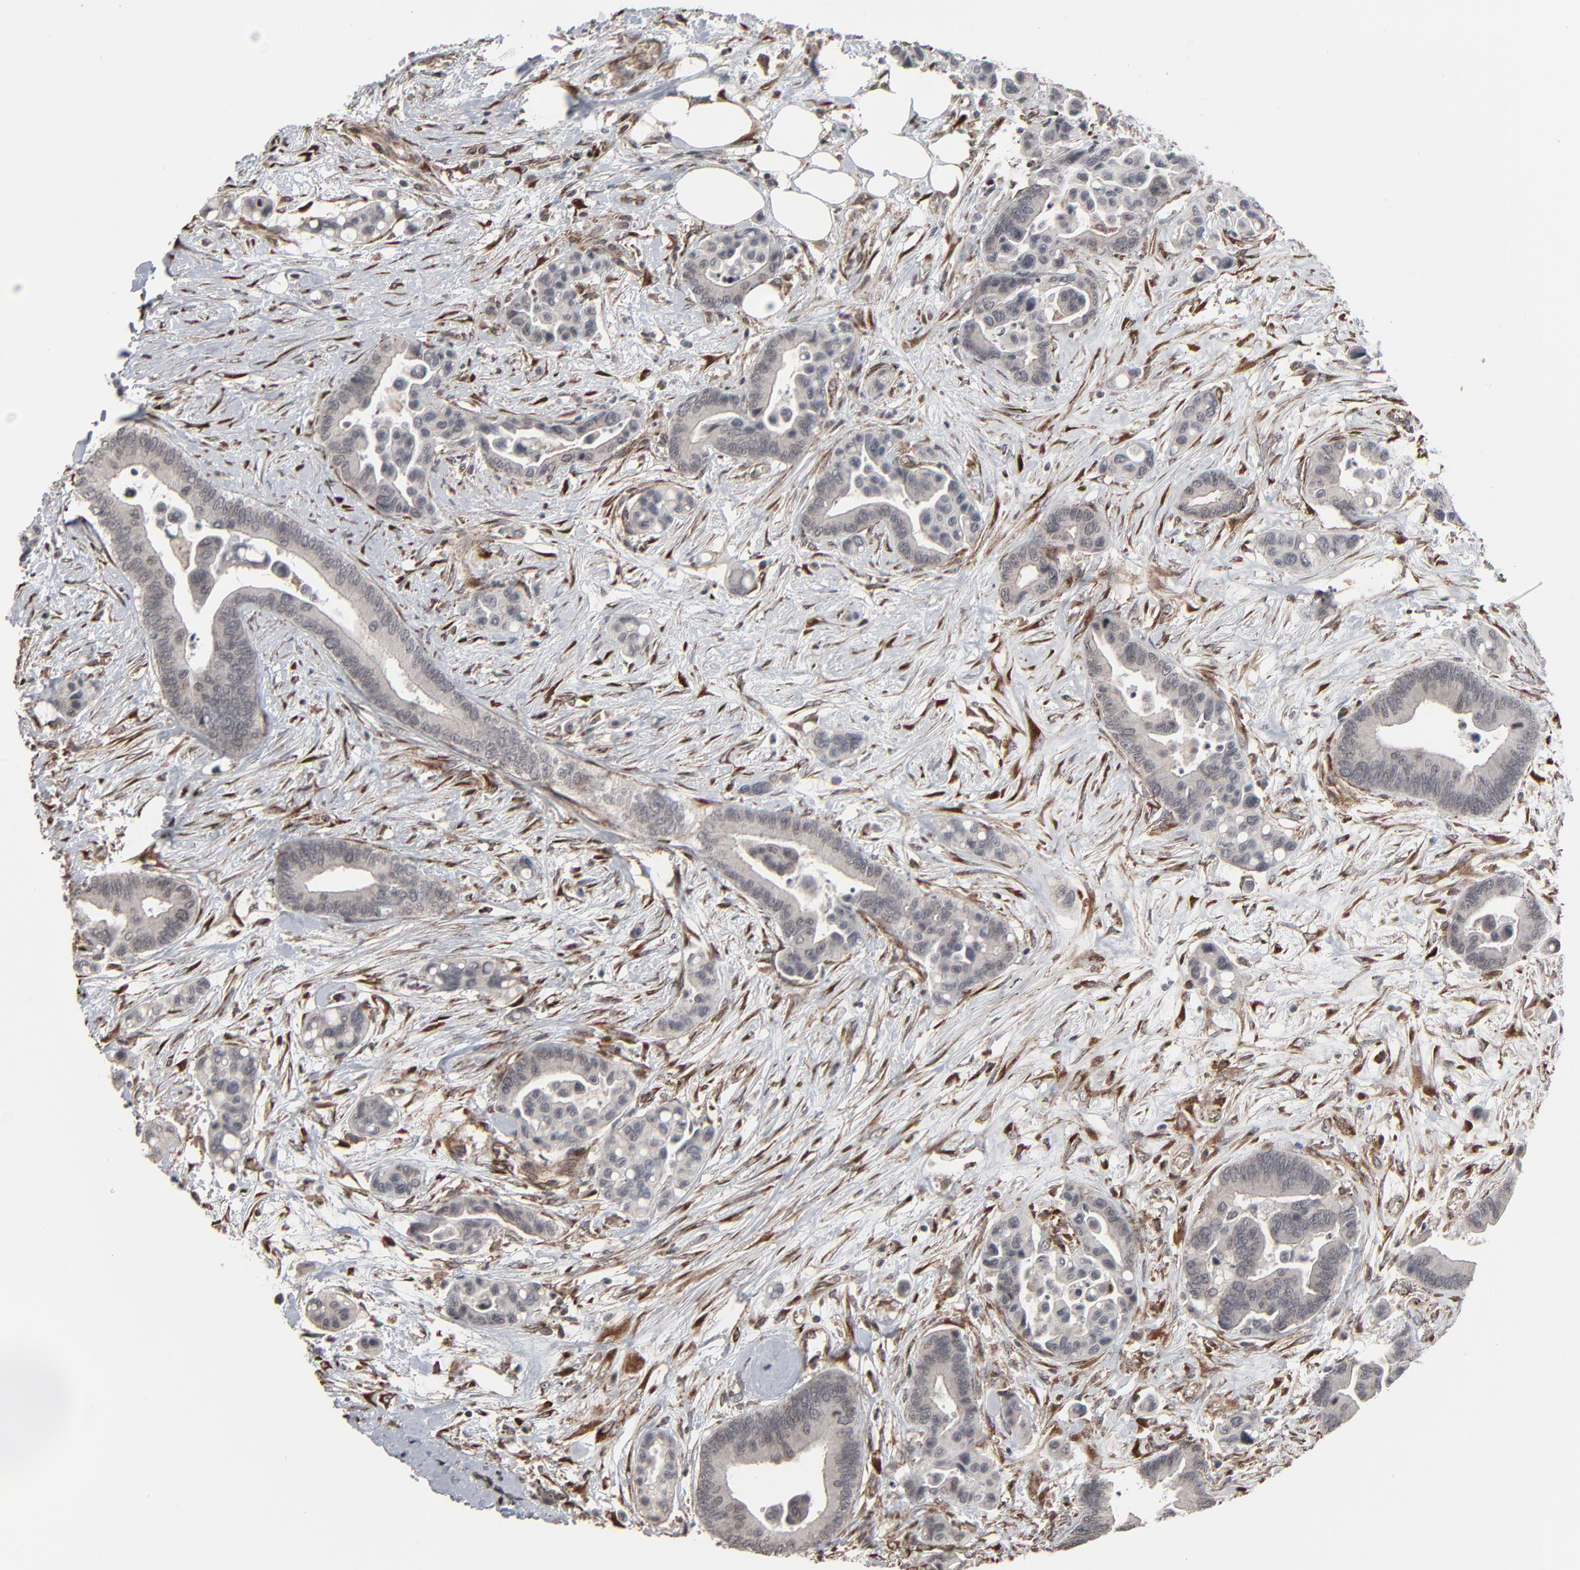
{"staining": {"intensity": "weak", "quantity": ">75%", "location": "cytoplasmic/membranous"}, "tissue": "colorectal cancer", "cell_type": "Tumor cells", "image_type": "cancer", "snomed": [{"axis": "morphology", "description": "Adenocarcinoma, NOS"}, {"axis": "topography", "description": "Colon"}], "caption": "DAB (3,3'-diaminobenzidine) immunohistochemical staining of colorectal cancer (adenocarcinoma) demonstrates weak cytoplasmic/membranous protein expression in approximately >75% of tumor cells.", "gene": "CTNND1", "patient": {"sex": "male", "age": 82}}